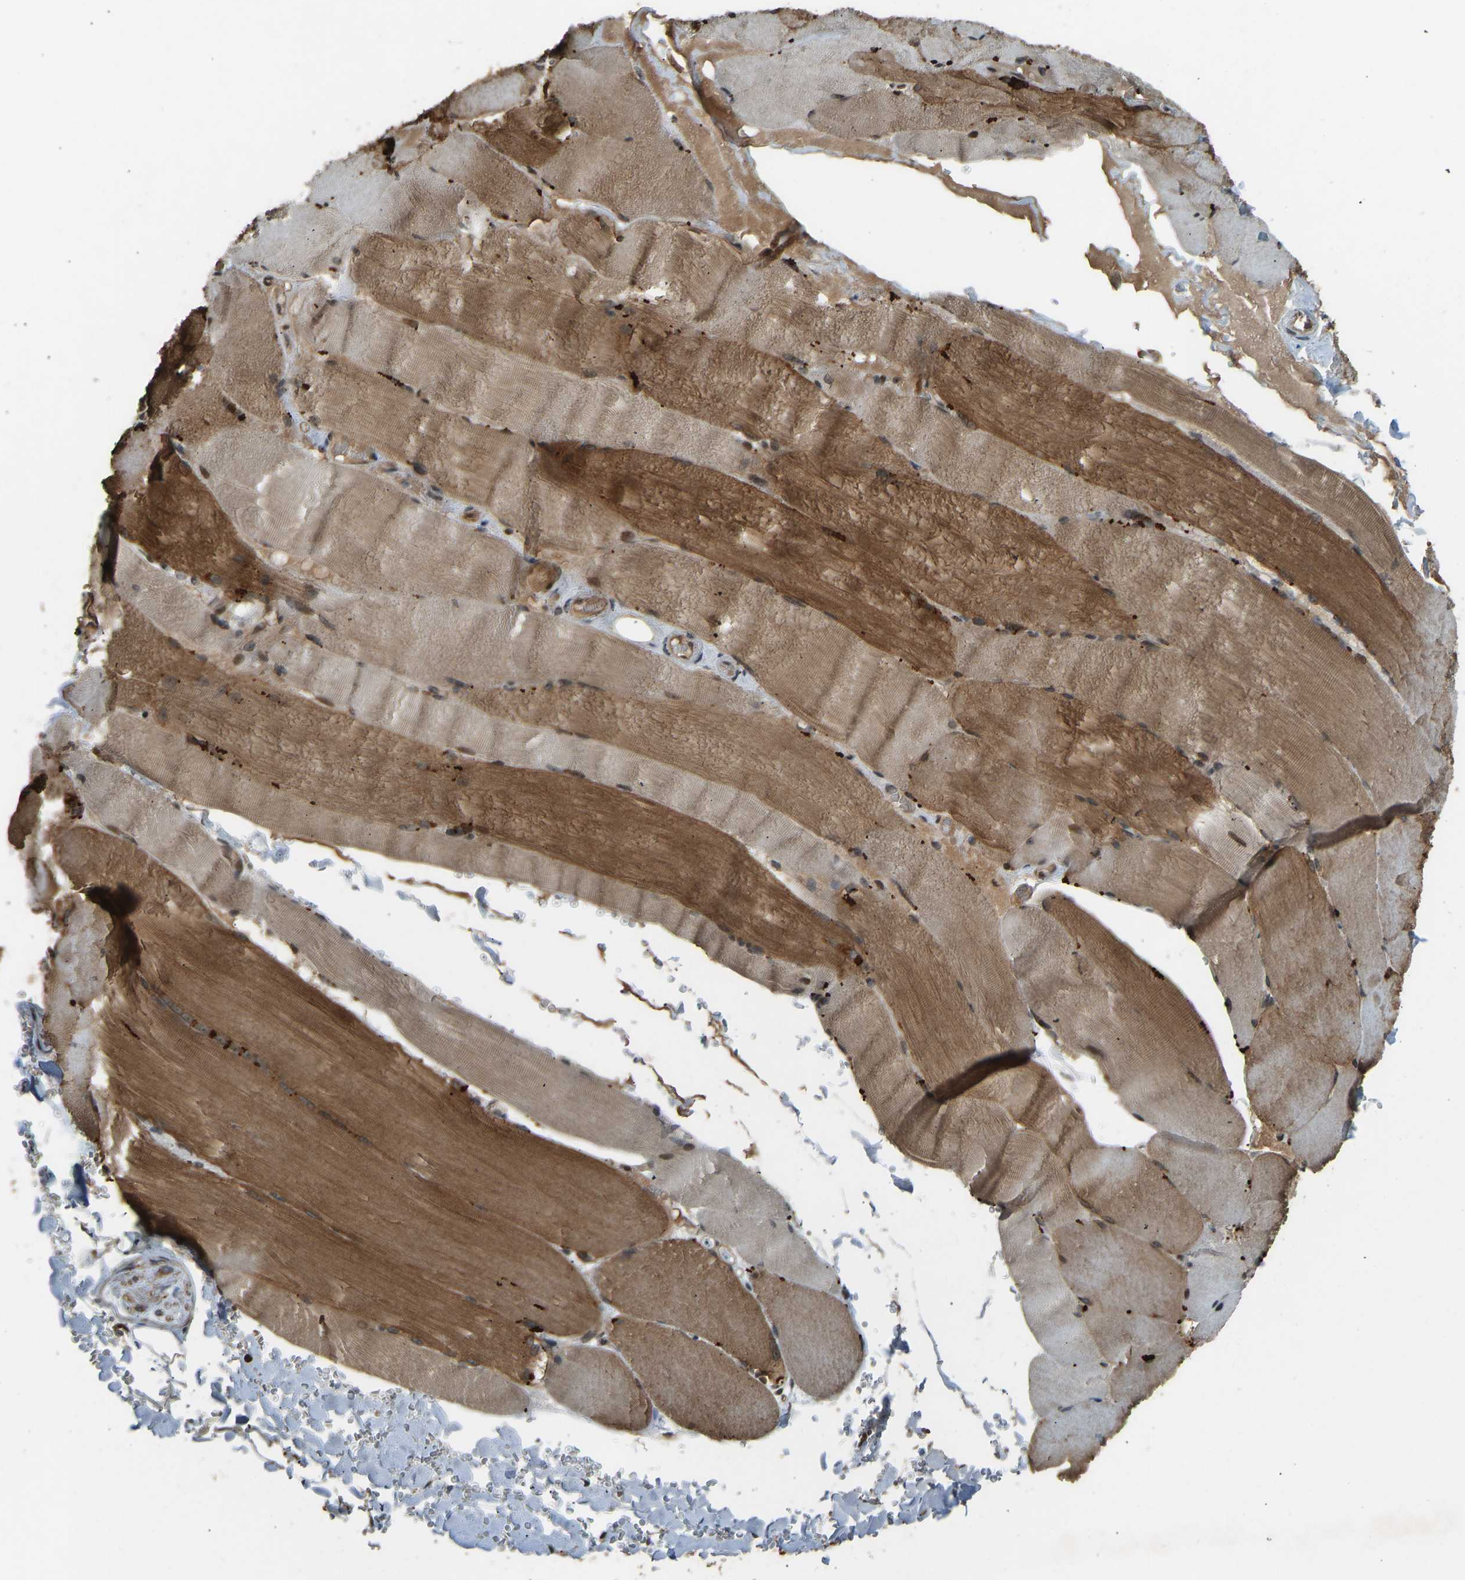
{"staining": {"intensity": "moderate", "quantity": ">75%", "location": "cytoplasmic/membranous,nuclear"}, "tissue": "skeletal muscle", "cell_type": "Myocytes", "image_type": "normal", "snomed": [{"axis": "morphology", "description": "Normal tissue, NOS"}, {"axis": "topography", "description": "Skin"}, {"axis": "topography", "description": "Skeletal muscle"}], "caption": "Immunohistochemistry photomicrograph of benign human skeletal muscle stained for a protein (brown), which demonstrates medium levels of moderate cytoplasmic/membranous,nuclear staining in about >75% of myocytes.", "gene": "SVOPL", "patient": {"sex": "male", "age": 83}}